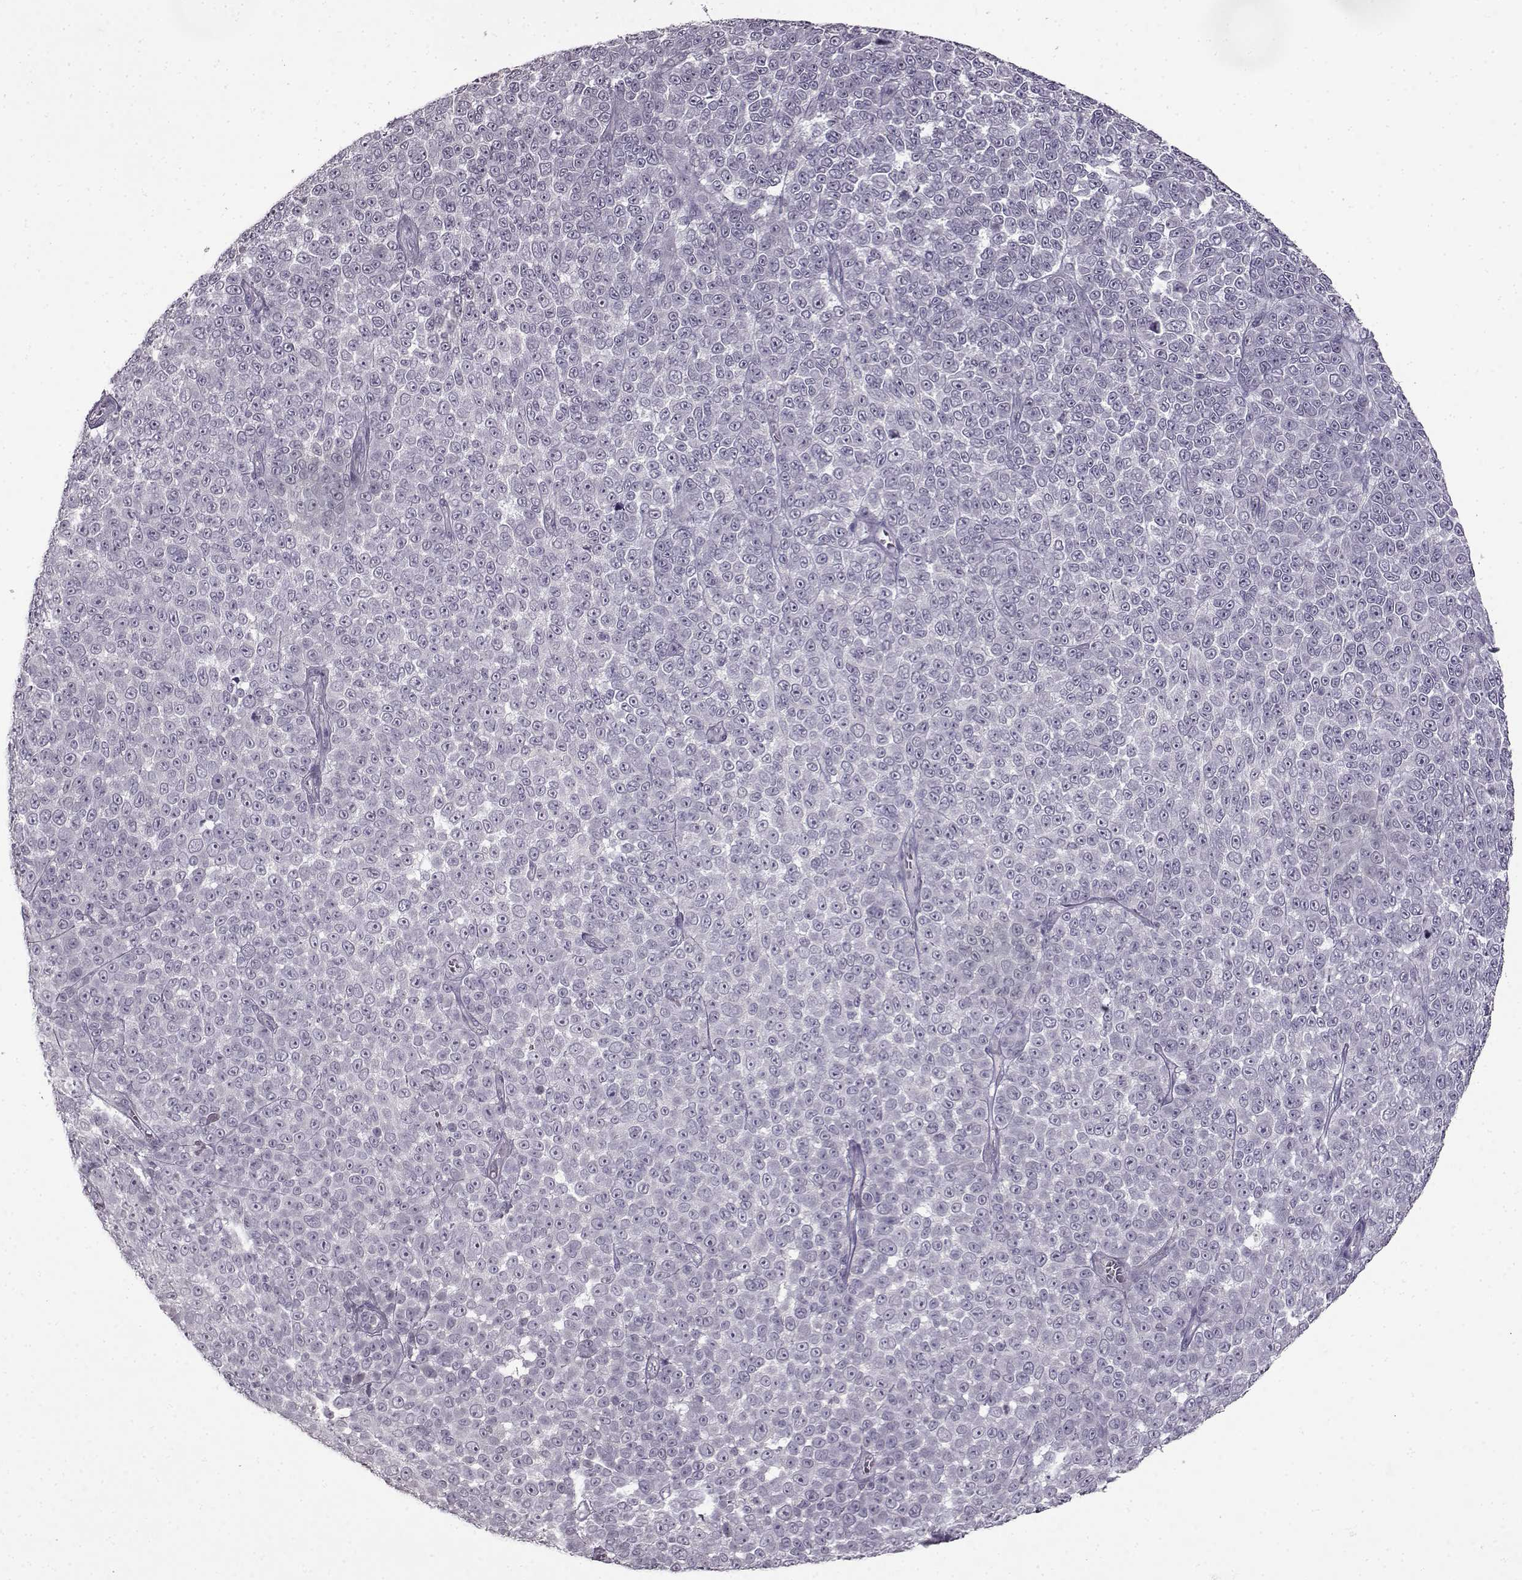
{"staining": {"intensity": "negative", "quantity": "none", "location": "none"}, "tissue": "melanoma", "cell_type": "Tumor cells", "image_type": "cancer", "snomed": [{"axis": "morphology", "description": "Malignant melanoma, NOS"}, {"axis": "topography", "description": "Skin"}], "caption": "IHC of human melanoma shows no positivity in tumor cells.", "gene": "FSHB", "patient": {"sex": "female", "age": 95}}